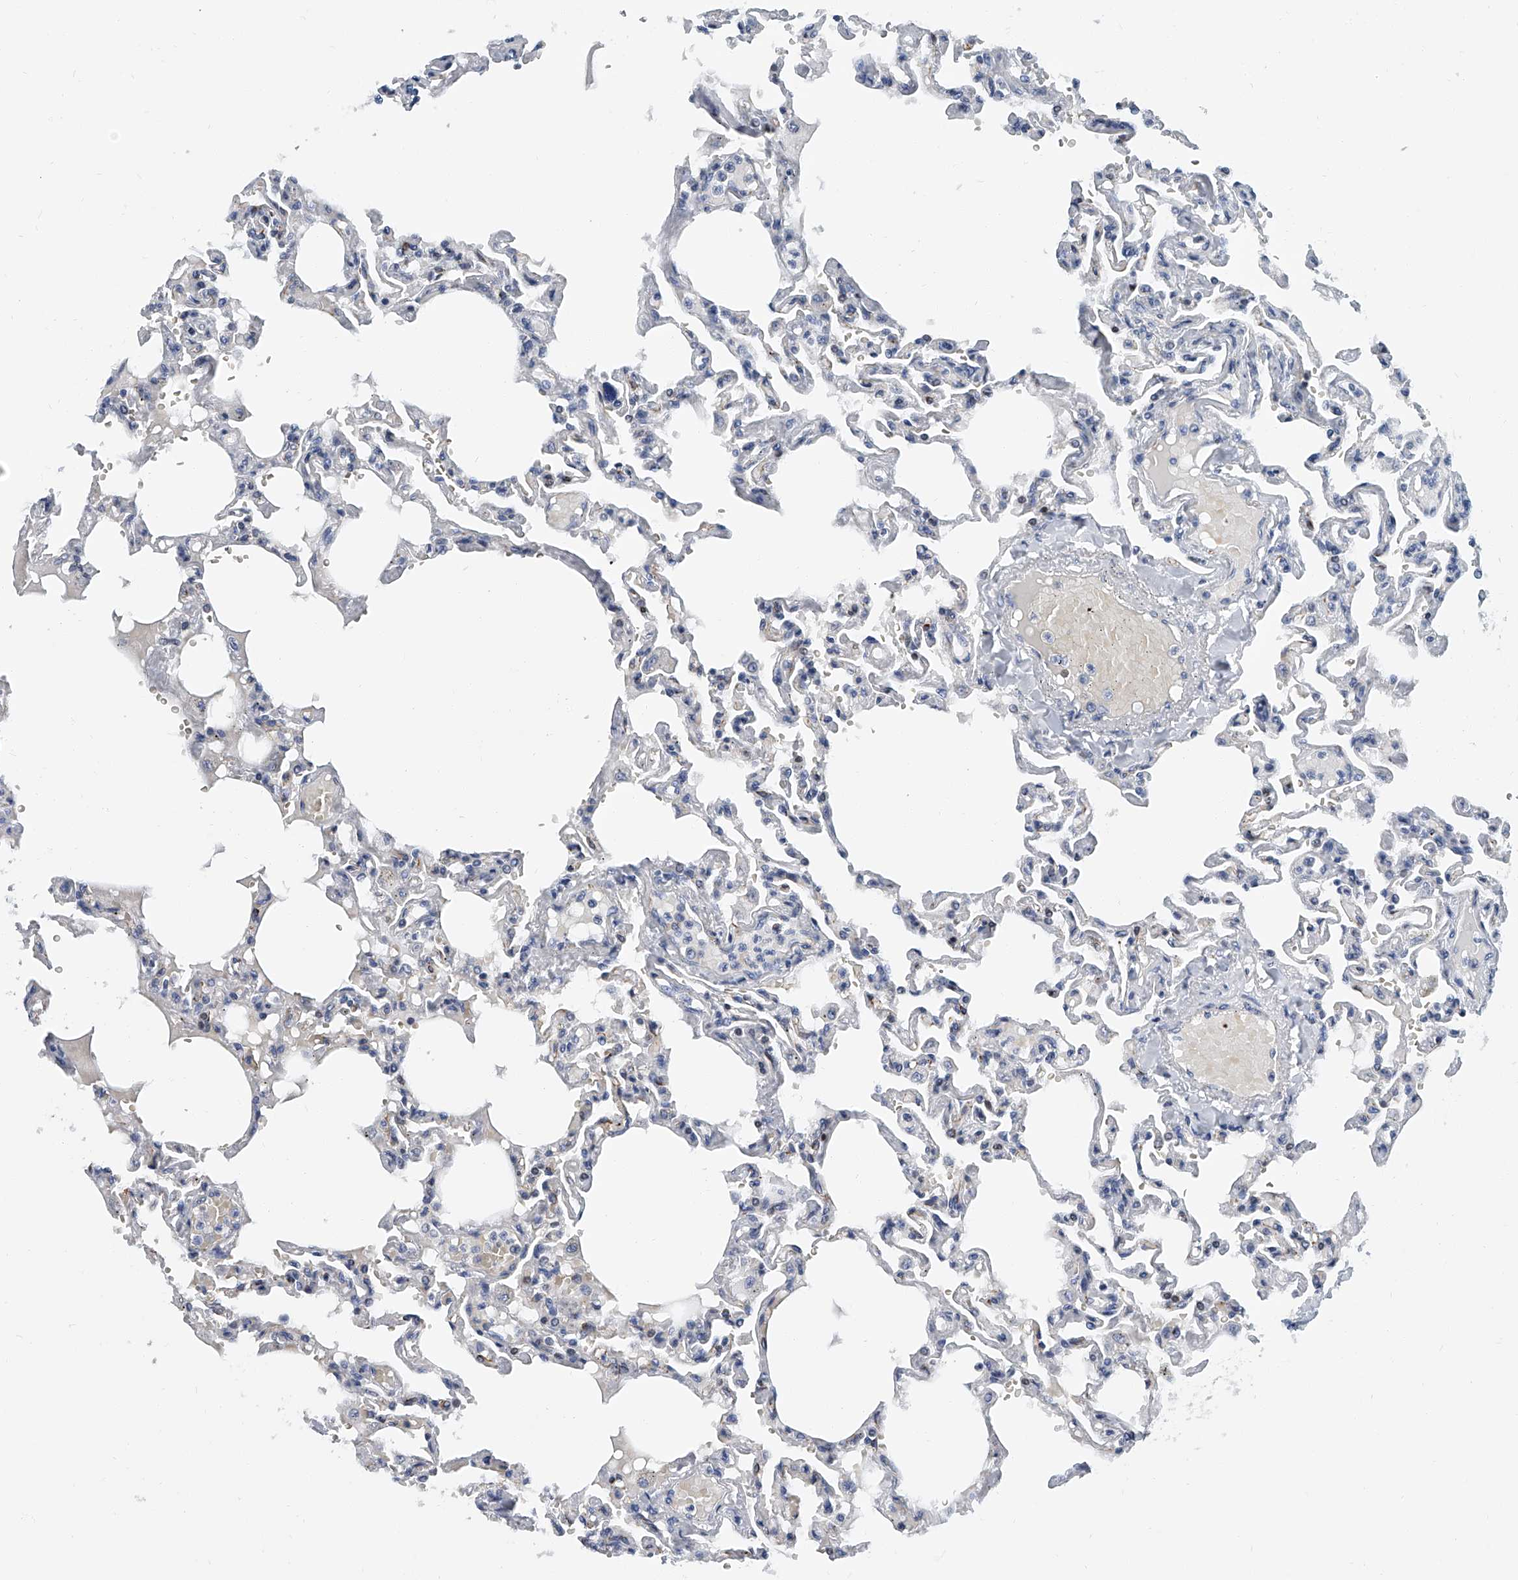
{"staining": {"intensity": "moderate", "quantity": "<25%", "location": "cytoplasmic/membranous"}, "tissue": "lung", "cell_type": "Alveolar cells", "image_type": "normal", "snomed": [{"axis": "morphology", "description": "Normal tissue, NOS"}, {"axis": "topography", "description": "Lung"}], "caption": "The image exhibits immunohistochemical staining of normal lung. There is moderate cytoplasmic/membranous staining is identified in approximately <25% of alveolar cells.", "gene": "KIRREL1", "patient": {"sex": "male", "age": 21}}